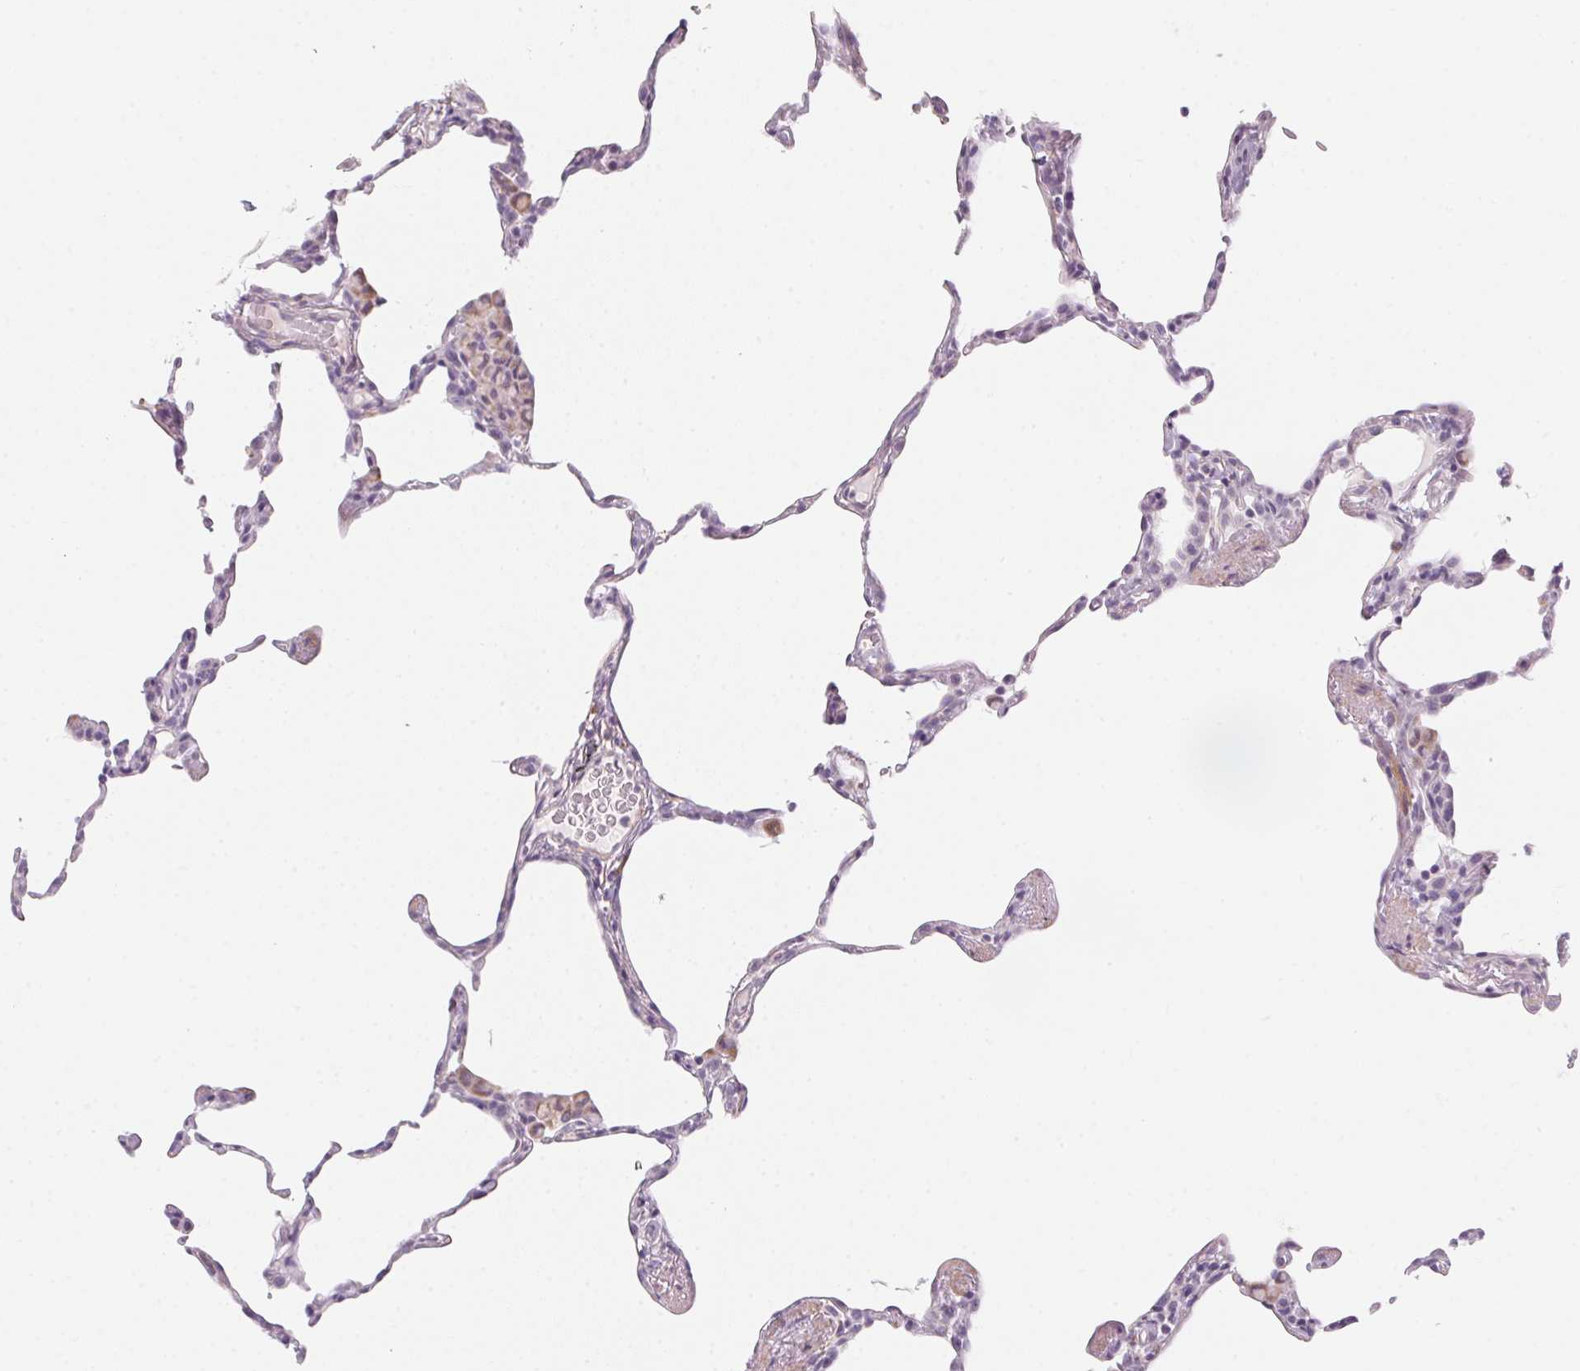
{"staining": {"intensity": "negative", "quantity": "none", "location": "none"}, "tissue": "lung", "cell_type": "Alveolar cells", "image_type": "normal", "snomed": [{"axis": "morphology", "description": "Normal tissue, NOS"}, {"axis": "topography", "description": "Lung"}], "caption": "Normal lung was stained to show a protein in brown. There is no significant positivity in alveolar cells.", "gene": "PRPH", "patient": {"sex": "female", "age": 57}}